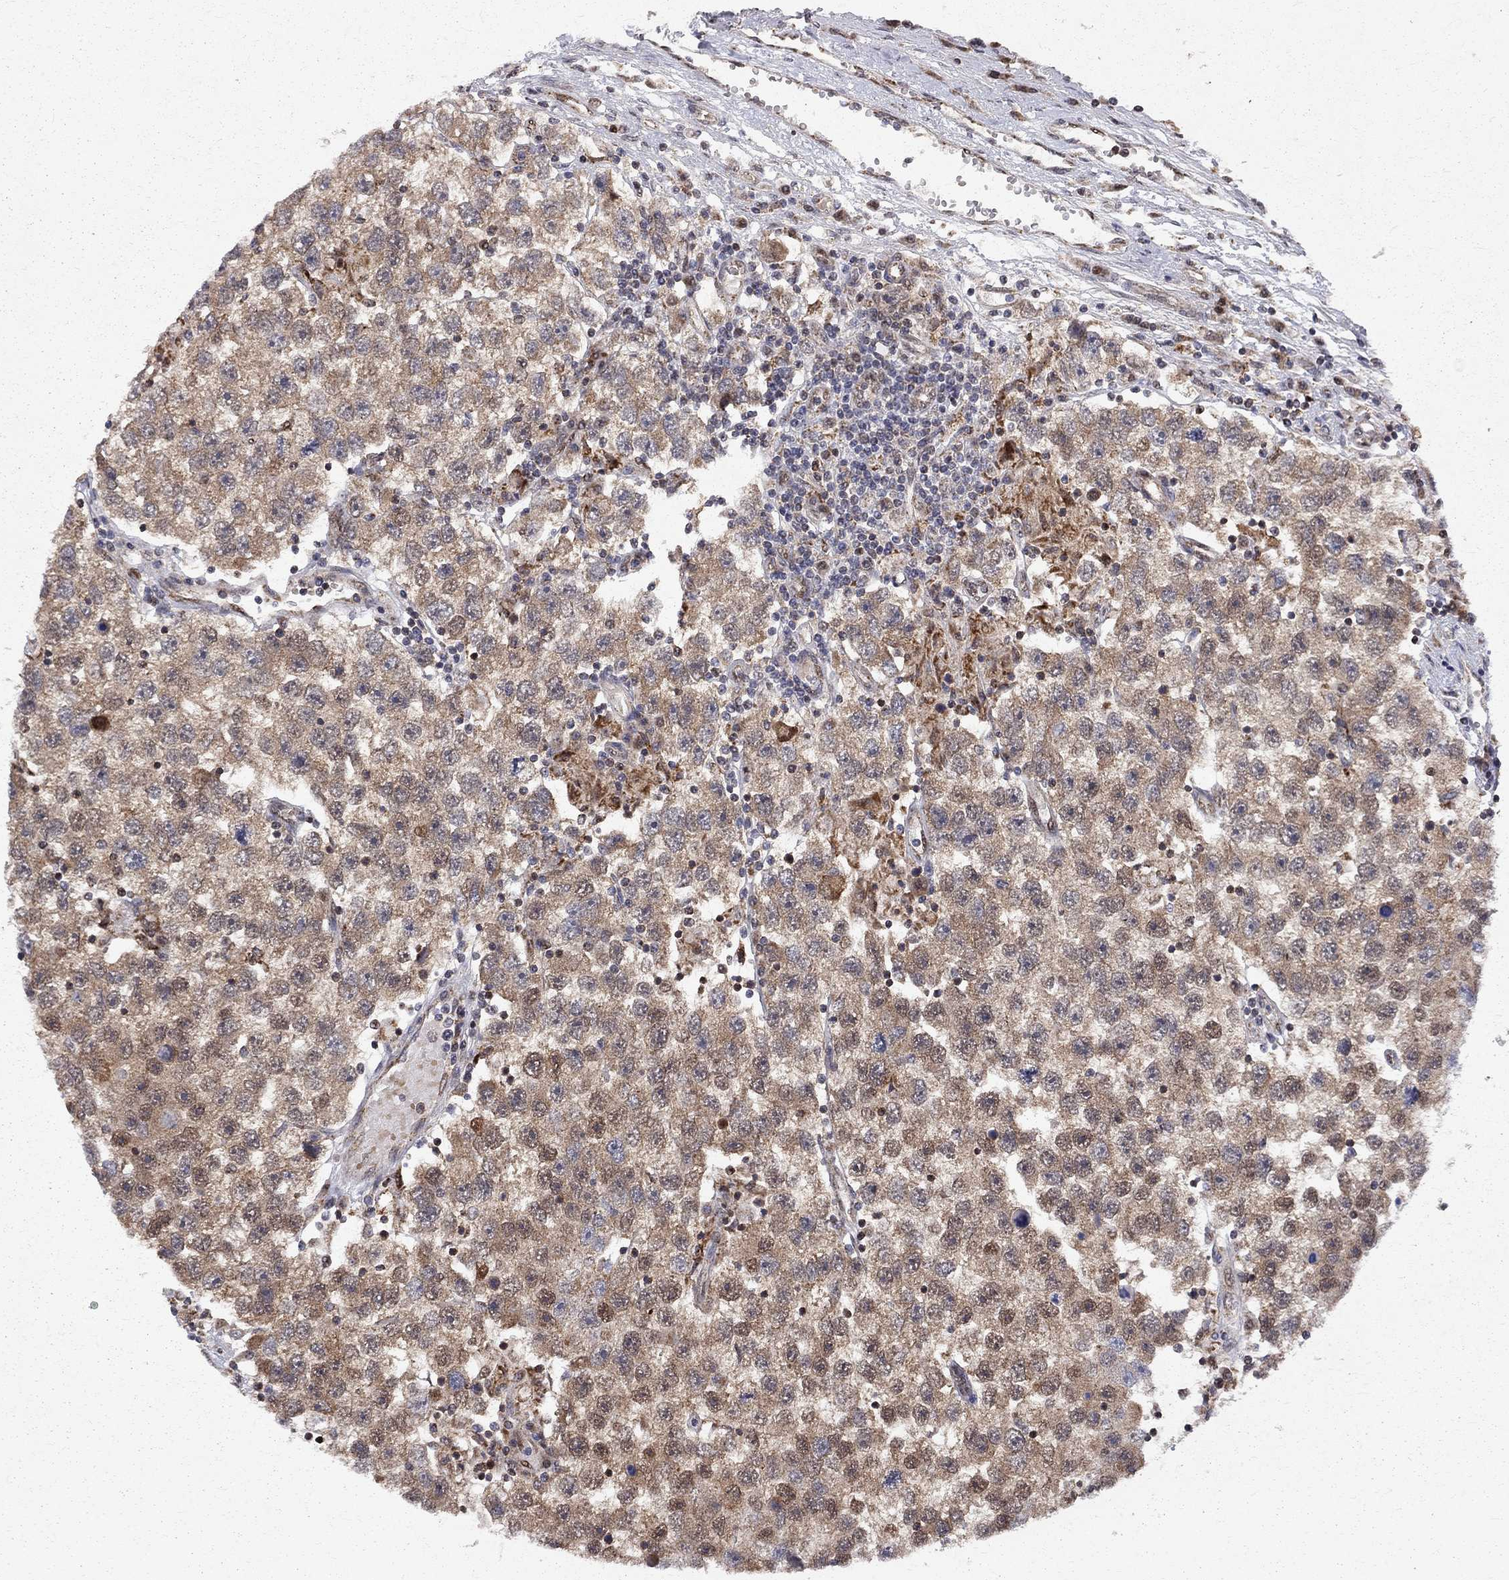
{"staining": {"intensity": "moderate", "quantity": ">75%", "location": "cytoplasmic/membranous"}, "tissue": "testis cancer", "cell_type": "Tumor cells", "image_type": "cancer", "snomed": [{"axis": "morphology", "description": "Seminoma, NOS"}, {"axis": "topography", "description": "Testis"}], "caption": "Immunohistochemistry histopathology image of neoplastic tissue: seminoma (testis) stained using immunohistochemistry exhibits medium levels of moderate protein expression localized specifically in the cytoplasmic/membranous of tumor cells, appearing as a cytoplasmic/membranous brown color.", "gene": "ELOB", "patient": {"sex": "male", "age": 26}}